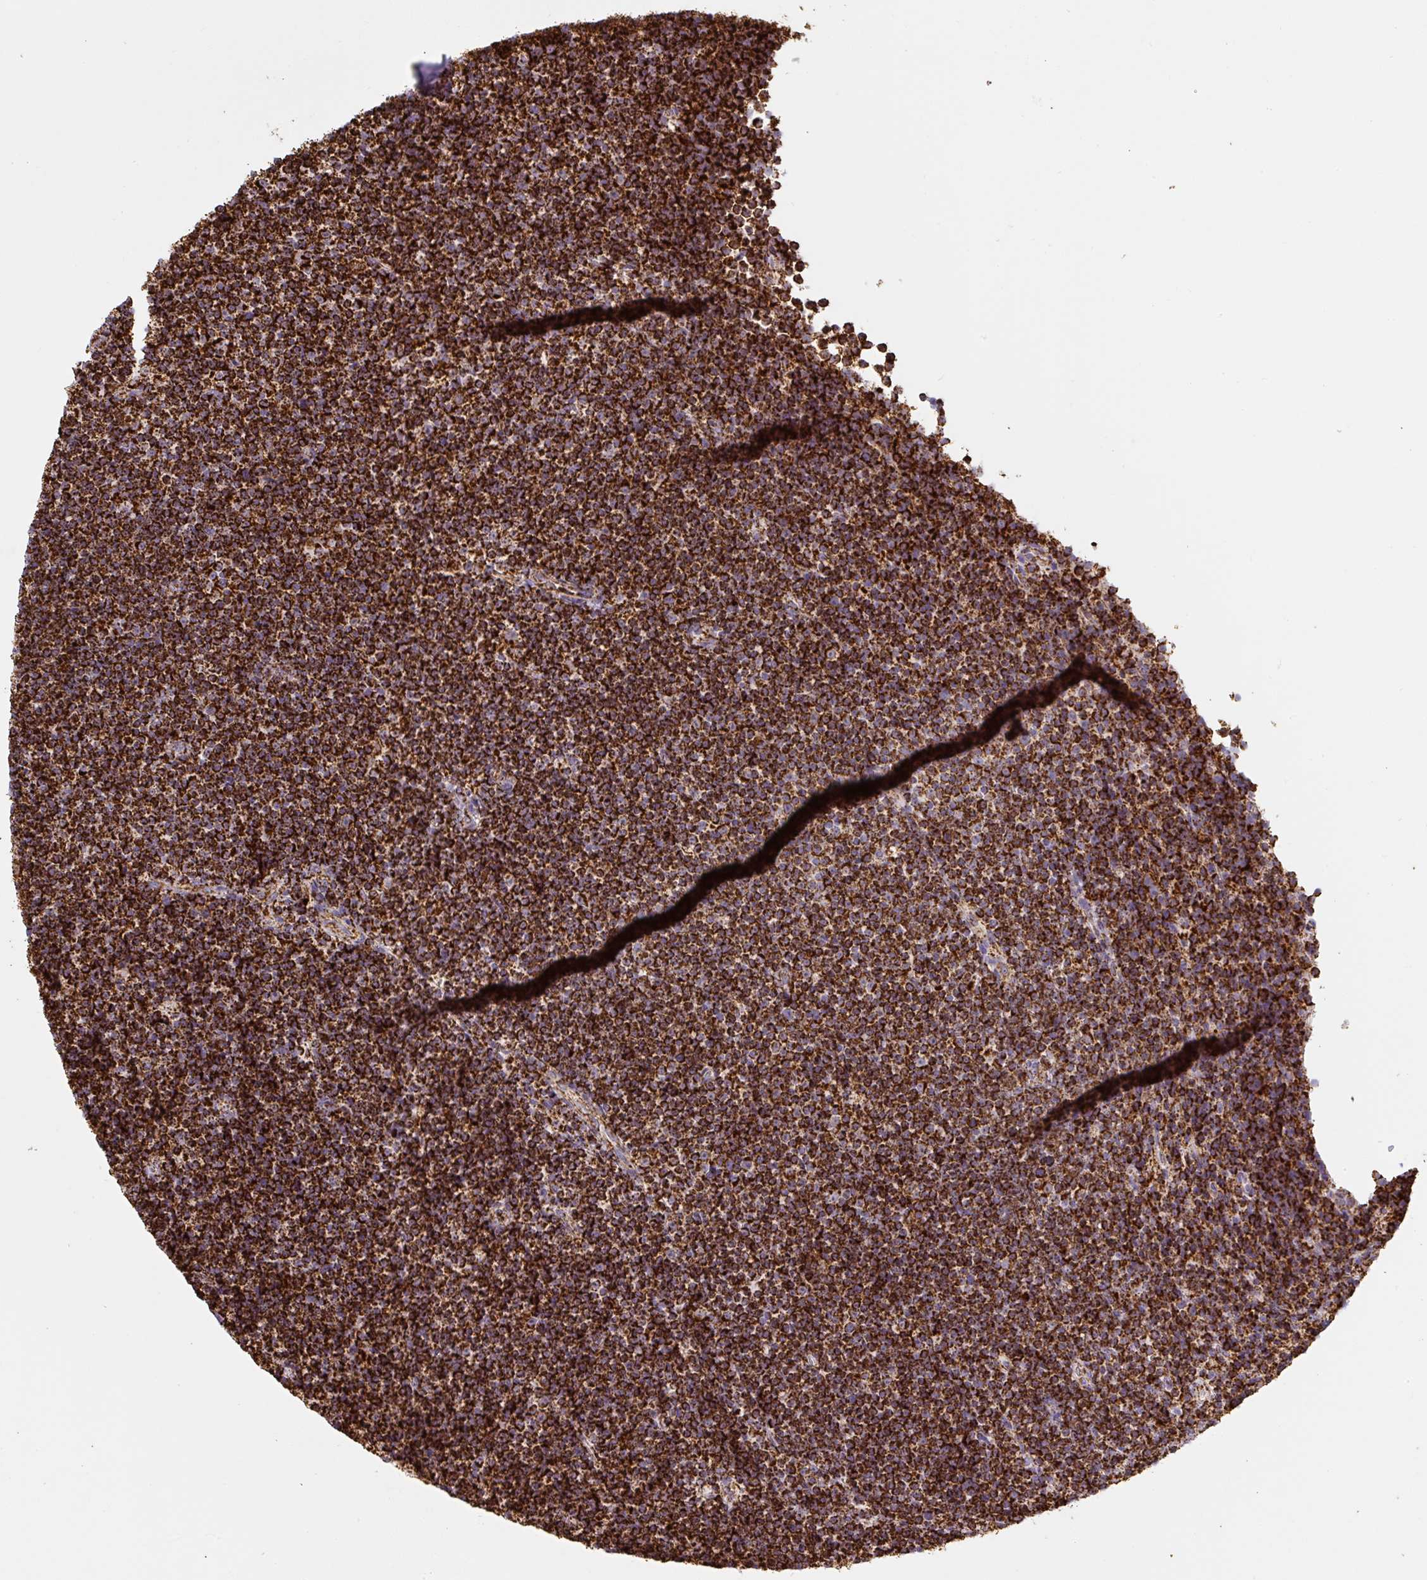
{"staining": {"intensity": "strong", "quantity": ">75%", "location": "cytoplasmic/membranous"}, "tissue": "lymphoma", "cell_type": "Tumor cells", "image_type": "cancer", "snomed": [{"axis": "morphology", "description": "Malignant lymphoma, non-Hodgkin's type, Low grade"}, {"axis": "topography", "description": "Lymph node"}], "caption": "An immunohistochemistry (IHC) image of neoplastic tissue is shown. Protein staining in brown highlights strong cytoplasmic/membranous positivity in malignant lymphoma, non-Hodgkin's type (low-grade) within tumor cells. The staining is performed using DAB brown chromogen to label protein expression. The nuclei are counter-stained blue using hematoxylin.", "gene": "ATP5F1A", "patient": {"sex": "female", "age": 67}}